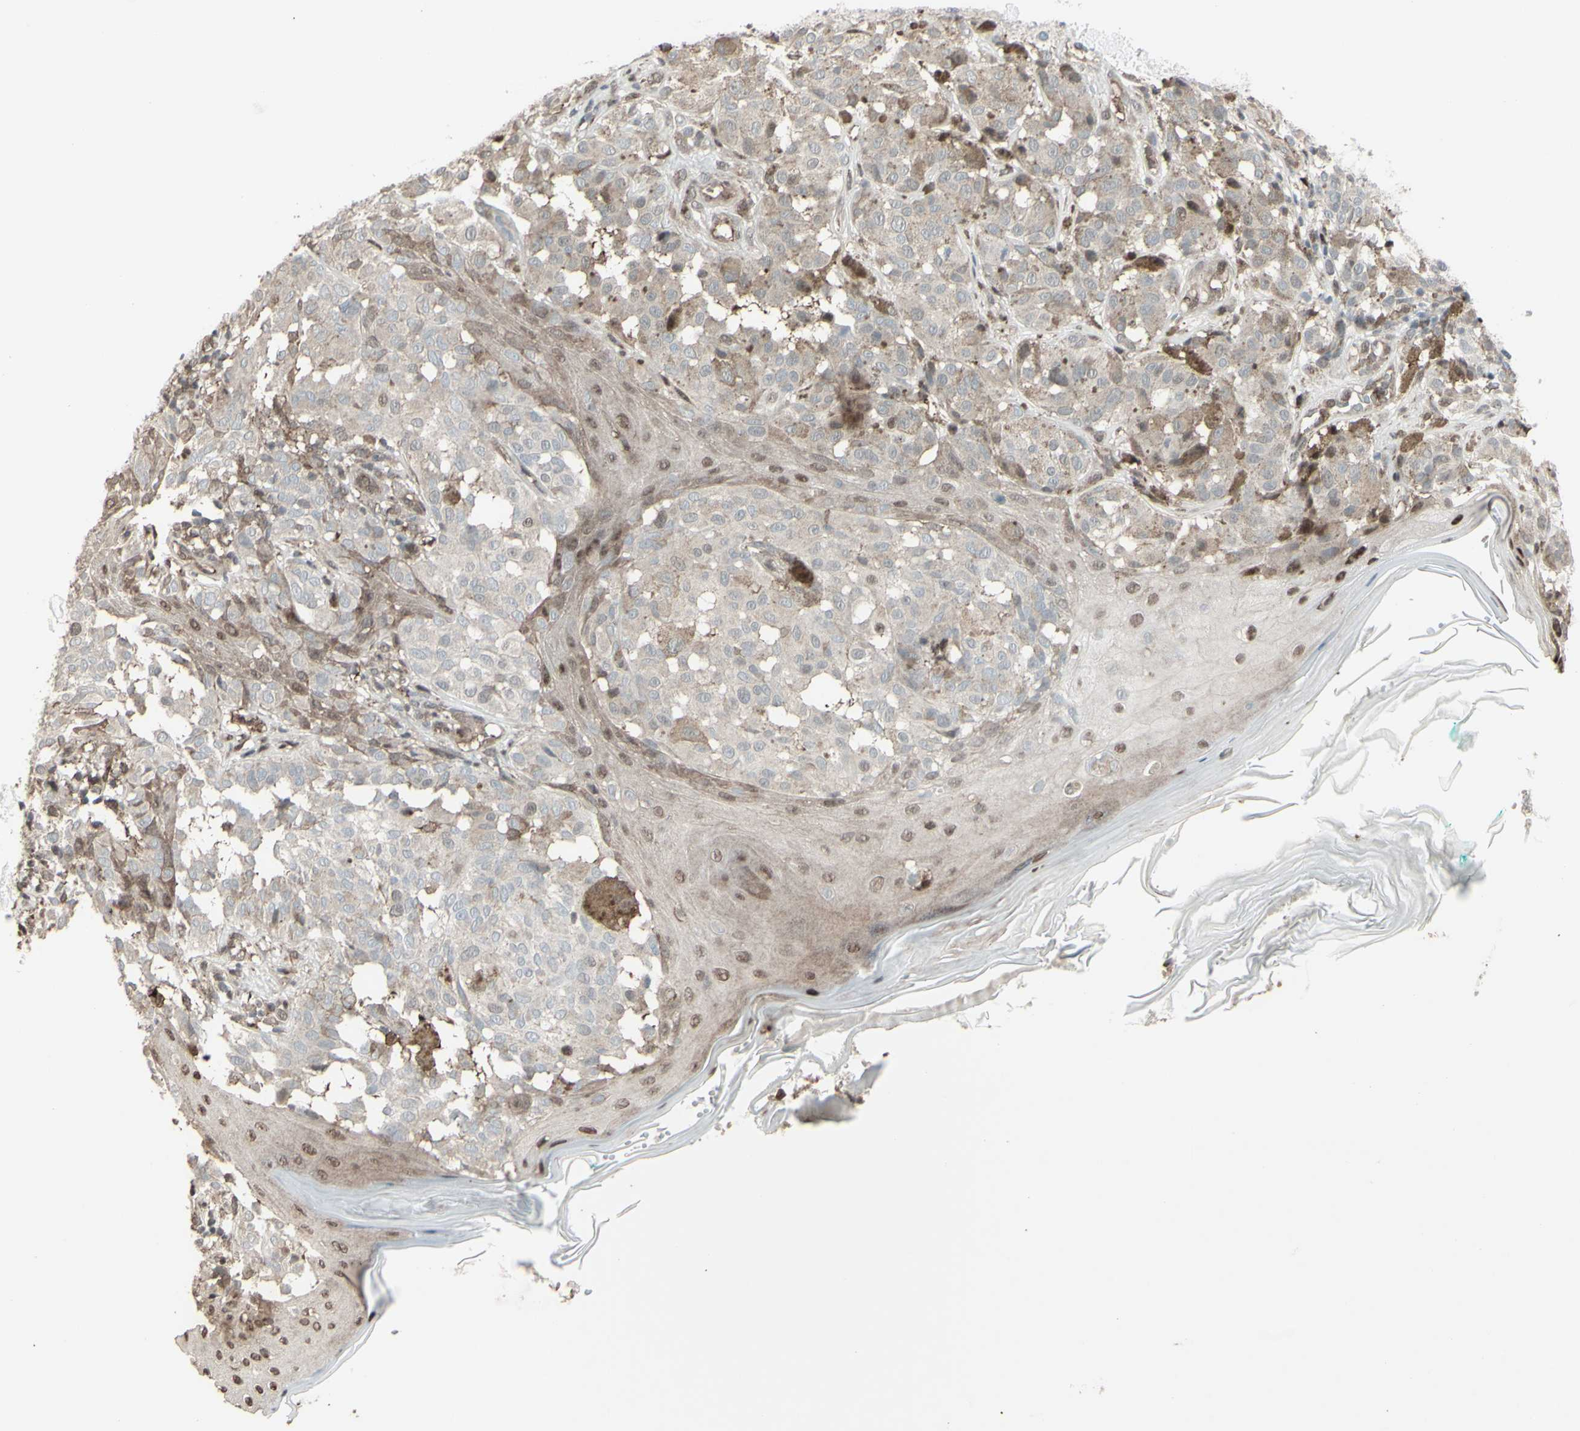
{"staining": {"intensity": "negative", "quantity": "none", "location": "none"}, "tissue": "melanoma", "cell_type": "Tumor cells", "image_type": "cancer", "snomed": [{"axis": "morphology", "description": "Malignant melanoma, NOS"}, {"axis": "topography", "description": "Skin"}], "caption": "The micrograph shows no significant expression in tumor cells of melanoma.", "gene": "CD33", "patient": {"sex": "female", "age": 46}}